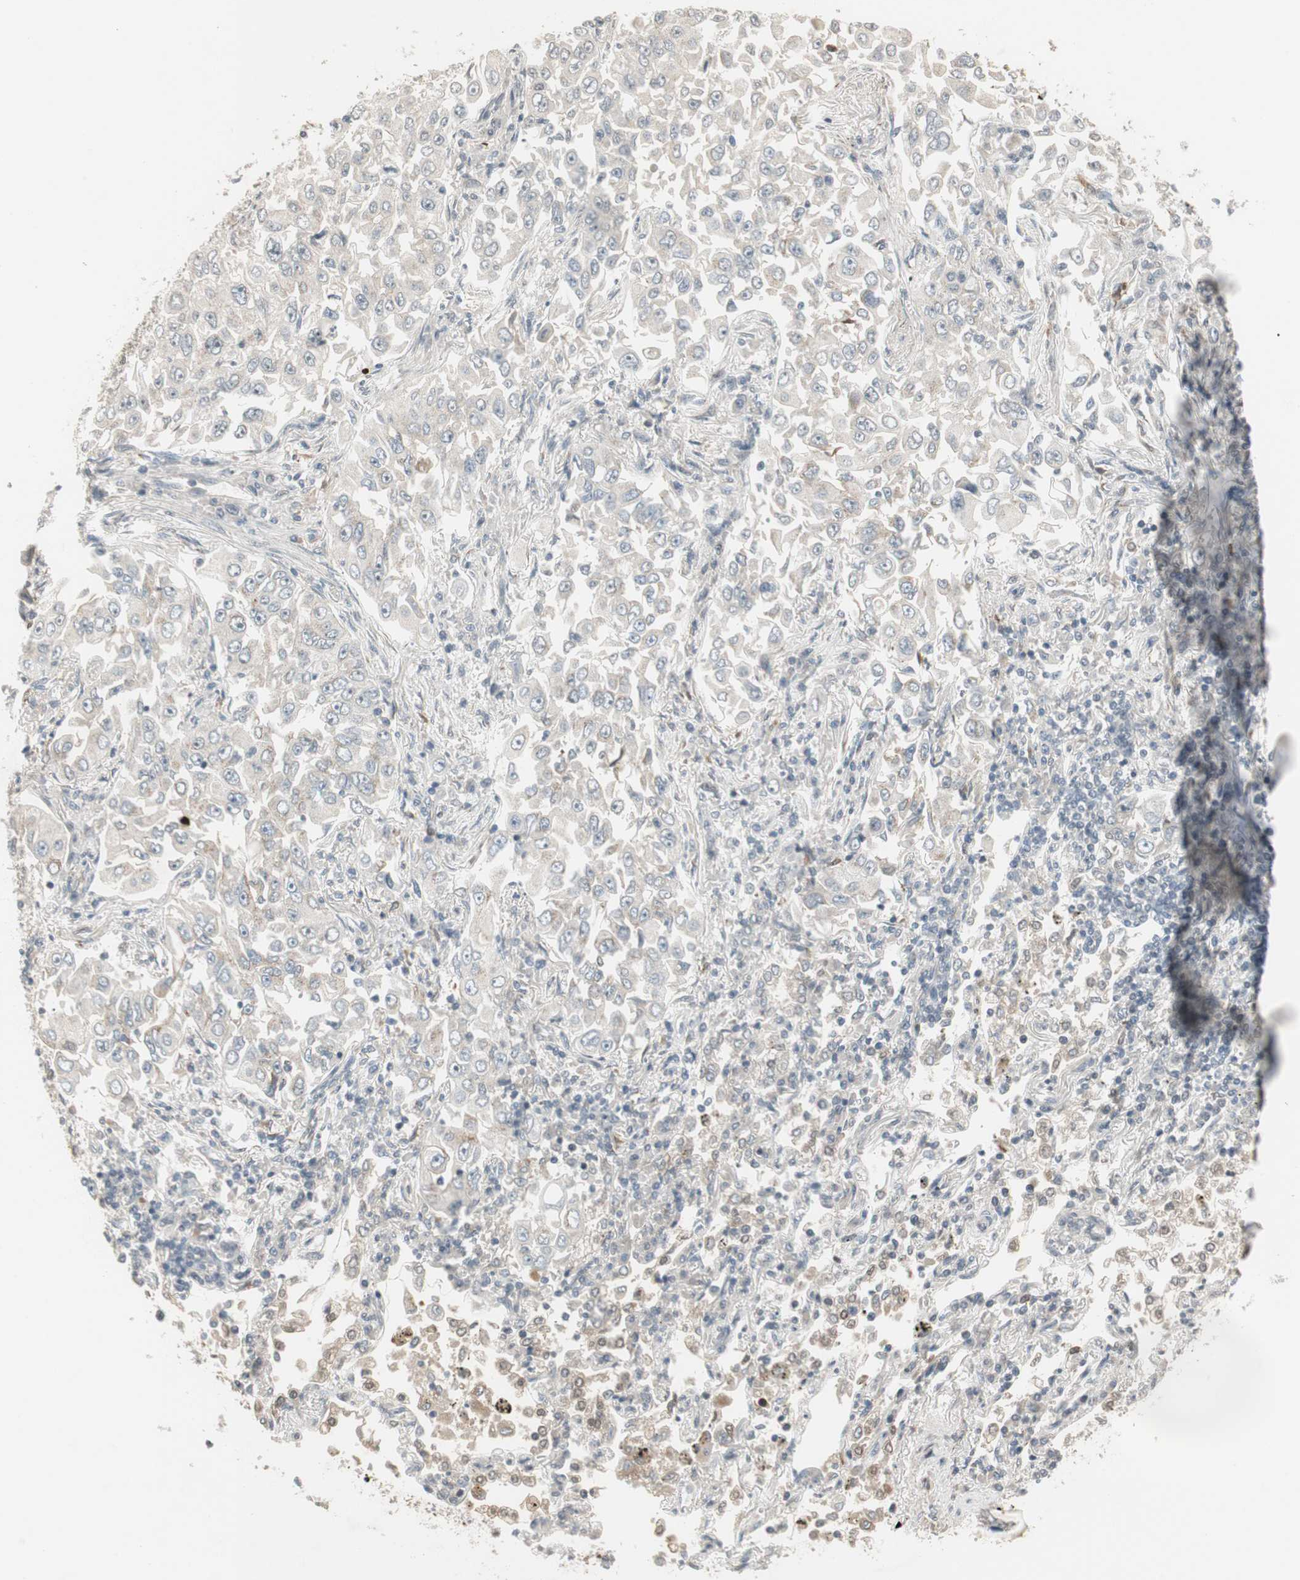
{"staining": {"intensity": "negative", "quantity": "none", "location": "none"}, "tissue": "lung cancer", "cell_type": "Tumor cells", "image_type": "cancer", "snomed": [{"axis": "morphology", "description": "Adenocarcinoma, NOS"}, {"axis": "topography", "description": "Lung"}], "caption": "This micrograph is of adenocarcinoma (lung) stained with immunohistochemistry (IHC) to label a protein in brown with the nuclei are counter-stained blue. There is no staining in tumor cells.", "gene": "SNX4", "patient": {"sex": "male", "age": 84}}